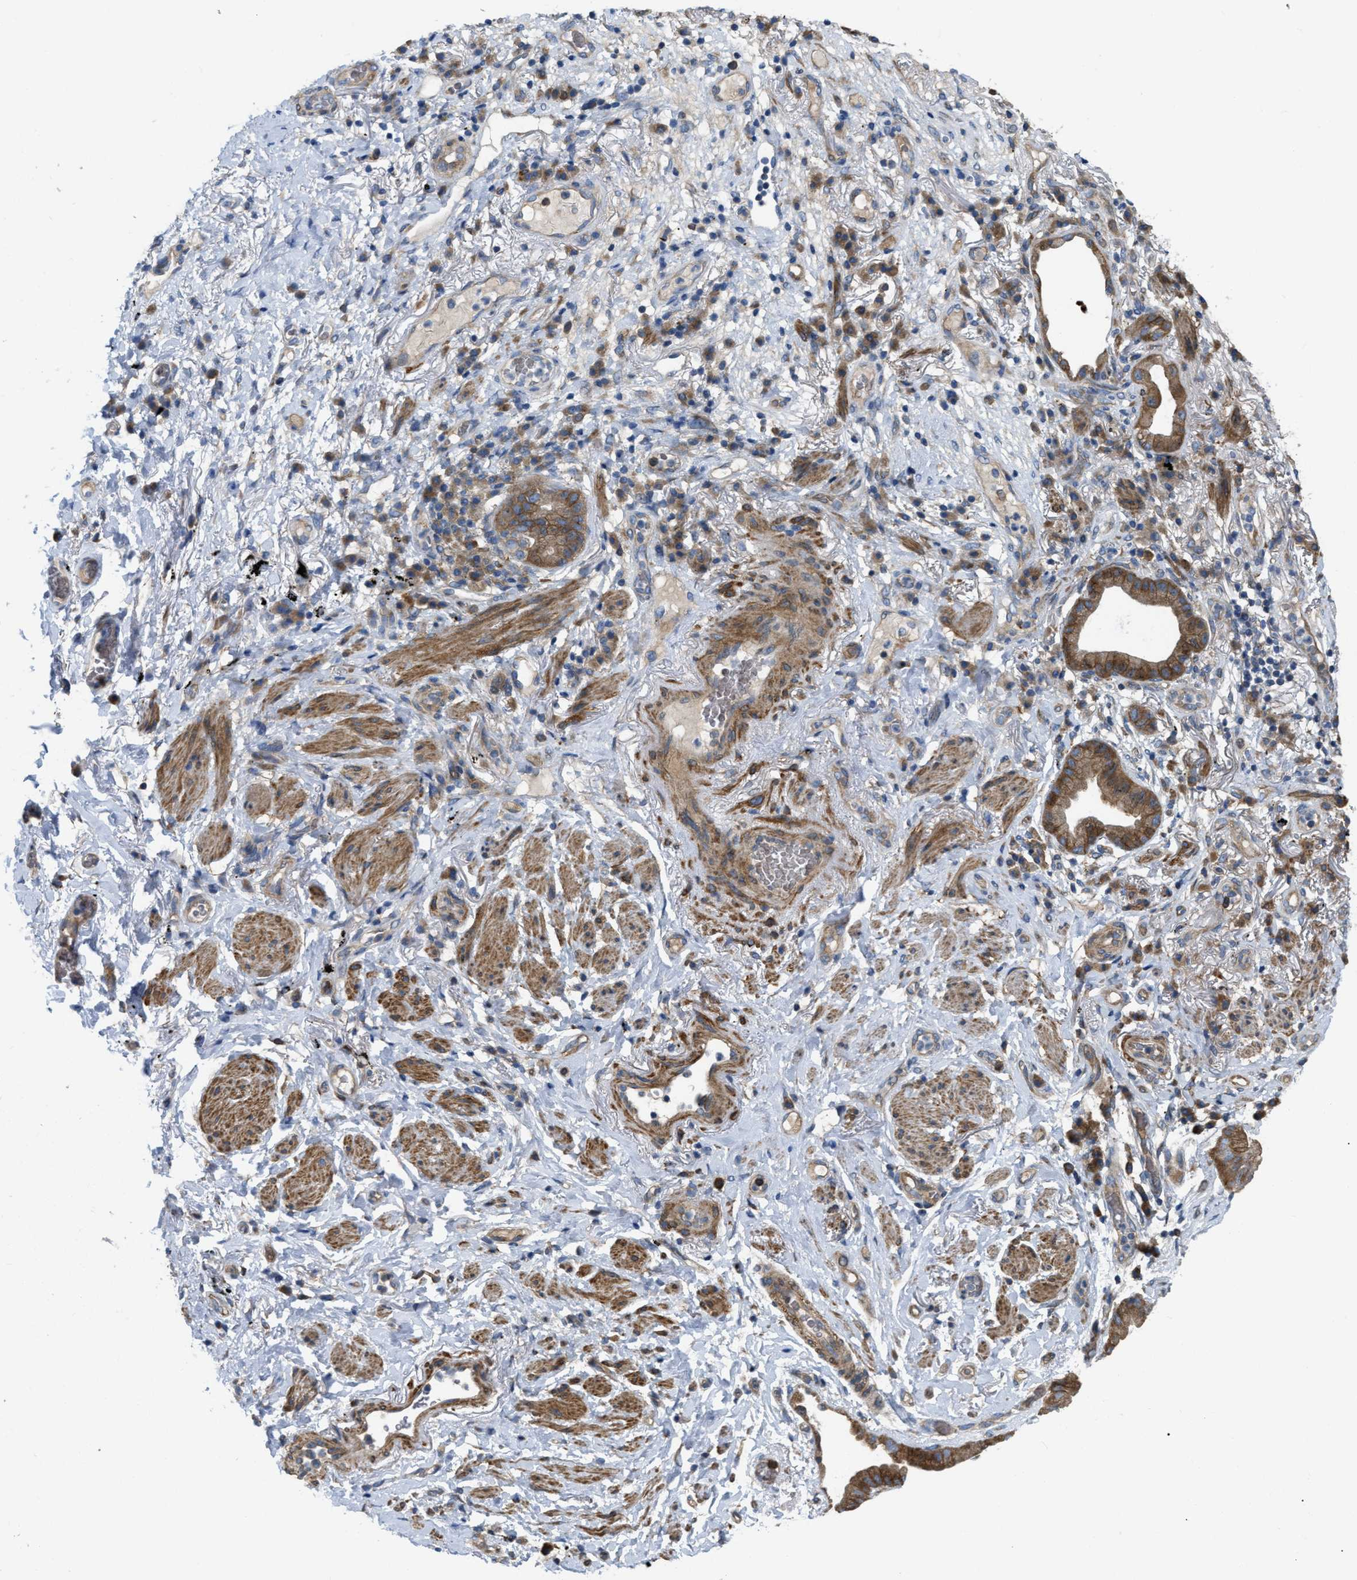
{"staining": {"intensity": "moderate", "quantity": ">75%", "location": "cytoplasmic/membranous"}, "tissue": "lung cancer", "cell_type": "Tumor cells", "image_type": "cancer", "snomed": [{"axis": "morphology", "description": "Normal tissue, NOS"}, {"axis": "morphology", "description": "Adenocarcinoma, NOS"}, {"axis": "topography", "description": "Bronchus"}, {"axis": "topography", "description": "Lung"}], "caption": "Human adenocarcinoma (lung) stained for a protein (brown) reveals moderate cytoplasmic/membranous positive staining in about >75% of tumor cells.", "gene": "DHX58", "patient": {"sex": "female", "age": 70}}